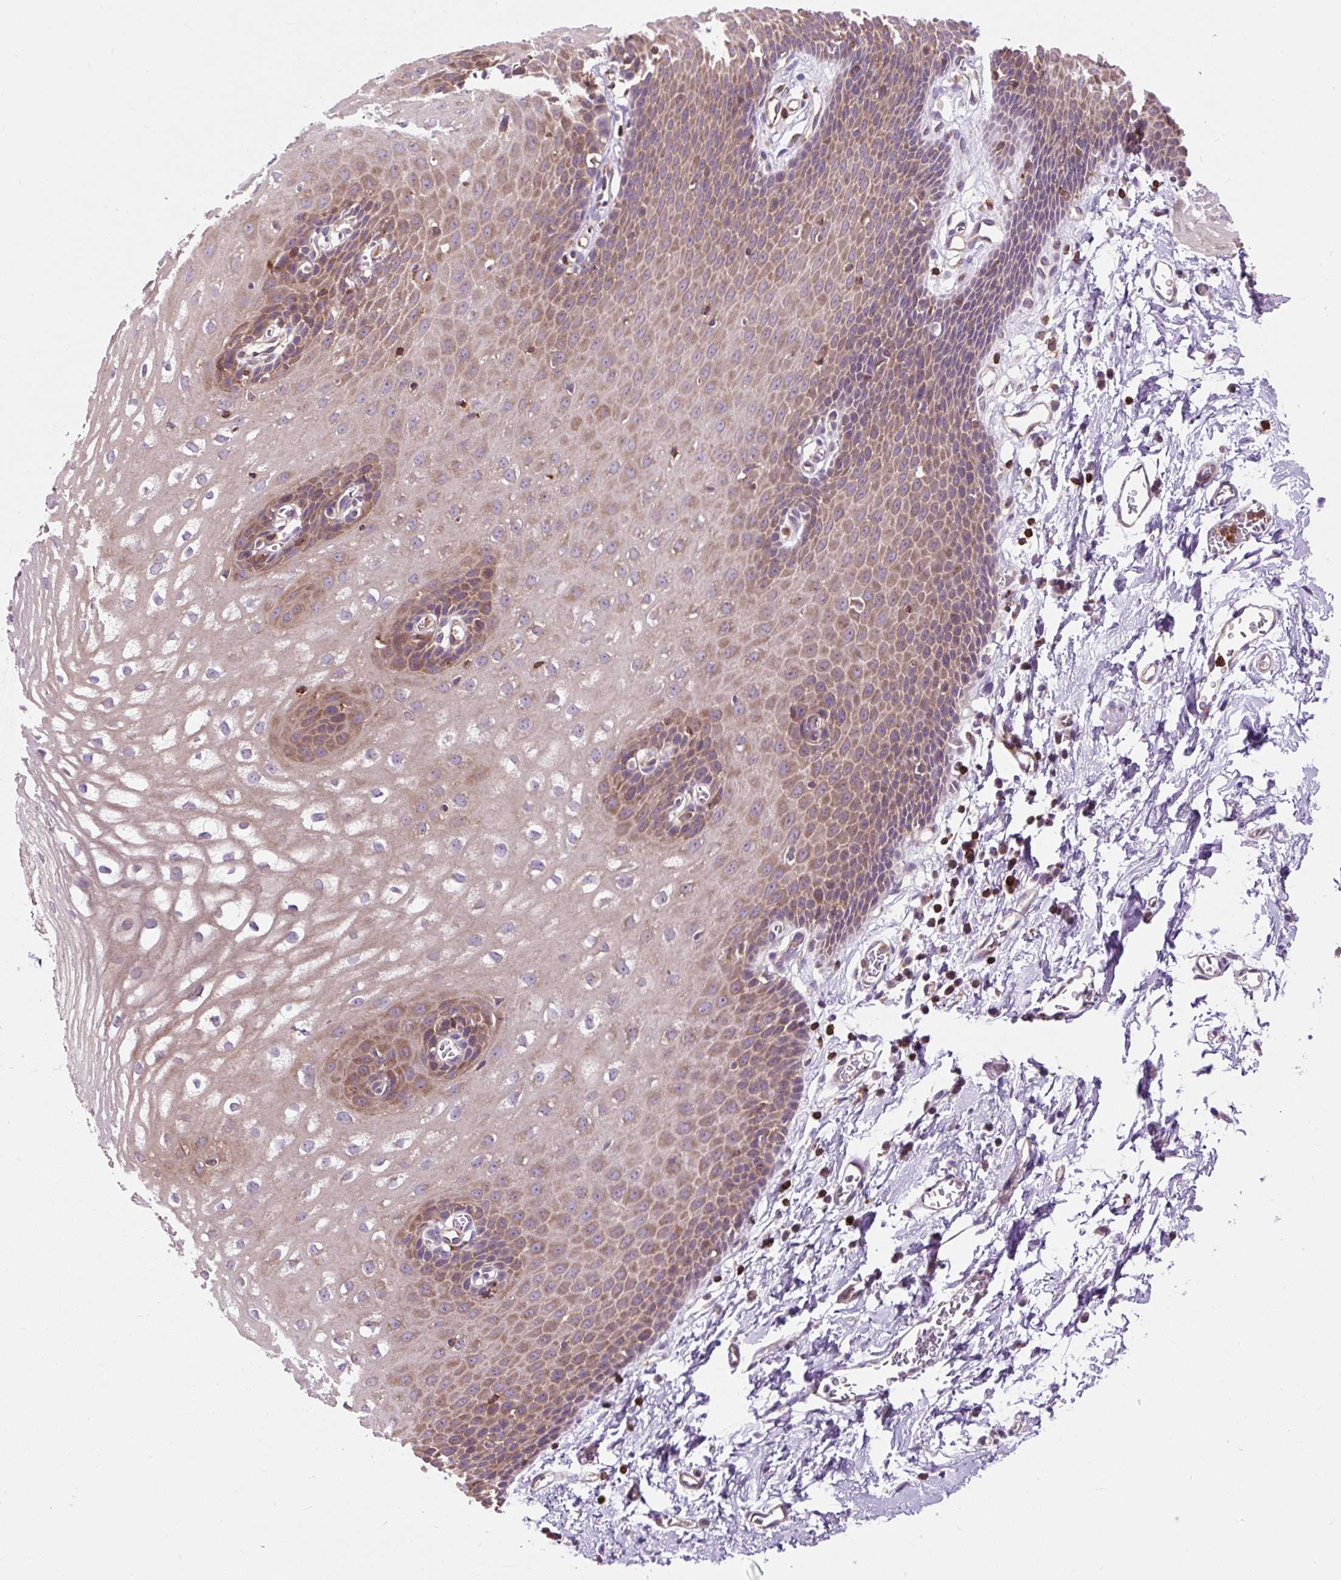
{"staining": {"intensity": "moderate", "quantity": "25%-75%", "location": "cytoplasmic/membranous"}, "tissue": "esophagus", "cell_type": "Squamous epithelial cells", "image_type": "normal", "snomed": [{"axis": "morphology", "description": "Normal tissue, NOS"}, {"axis": "topography", "description": "Esophagus"}], "caption": "IHC (DAB (3,3'-diaminobenzidine)) staining of unremarkable esophagus exhibits moderate cytoplasmic/membranous protein expression in approximately 25%-75% of squamous epithelial cells.", "gene": "CISD3", "patient": {"sex": "male", "age": 70}}